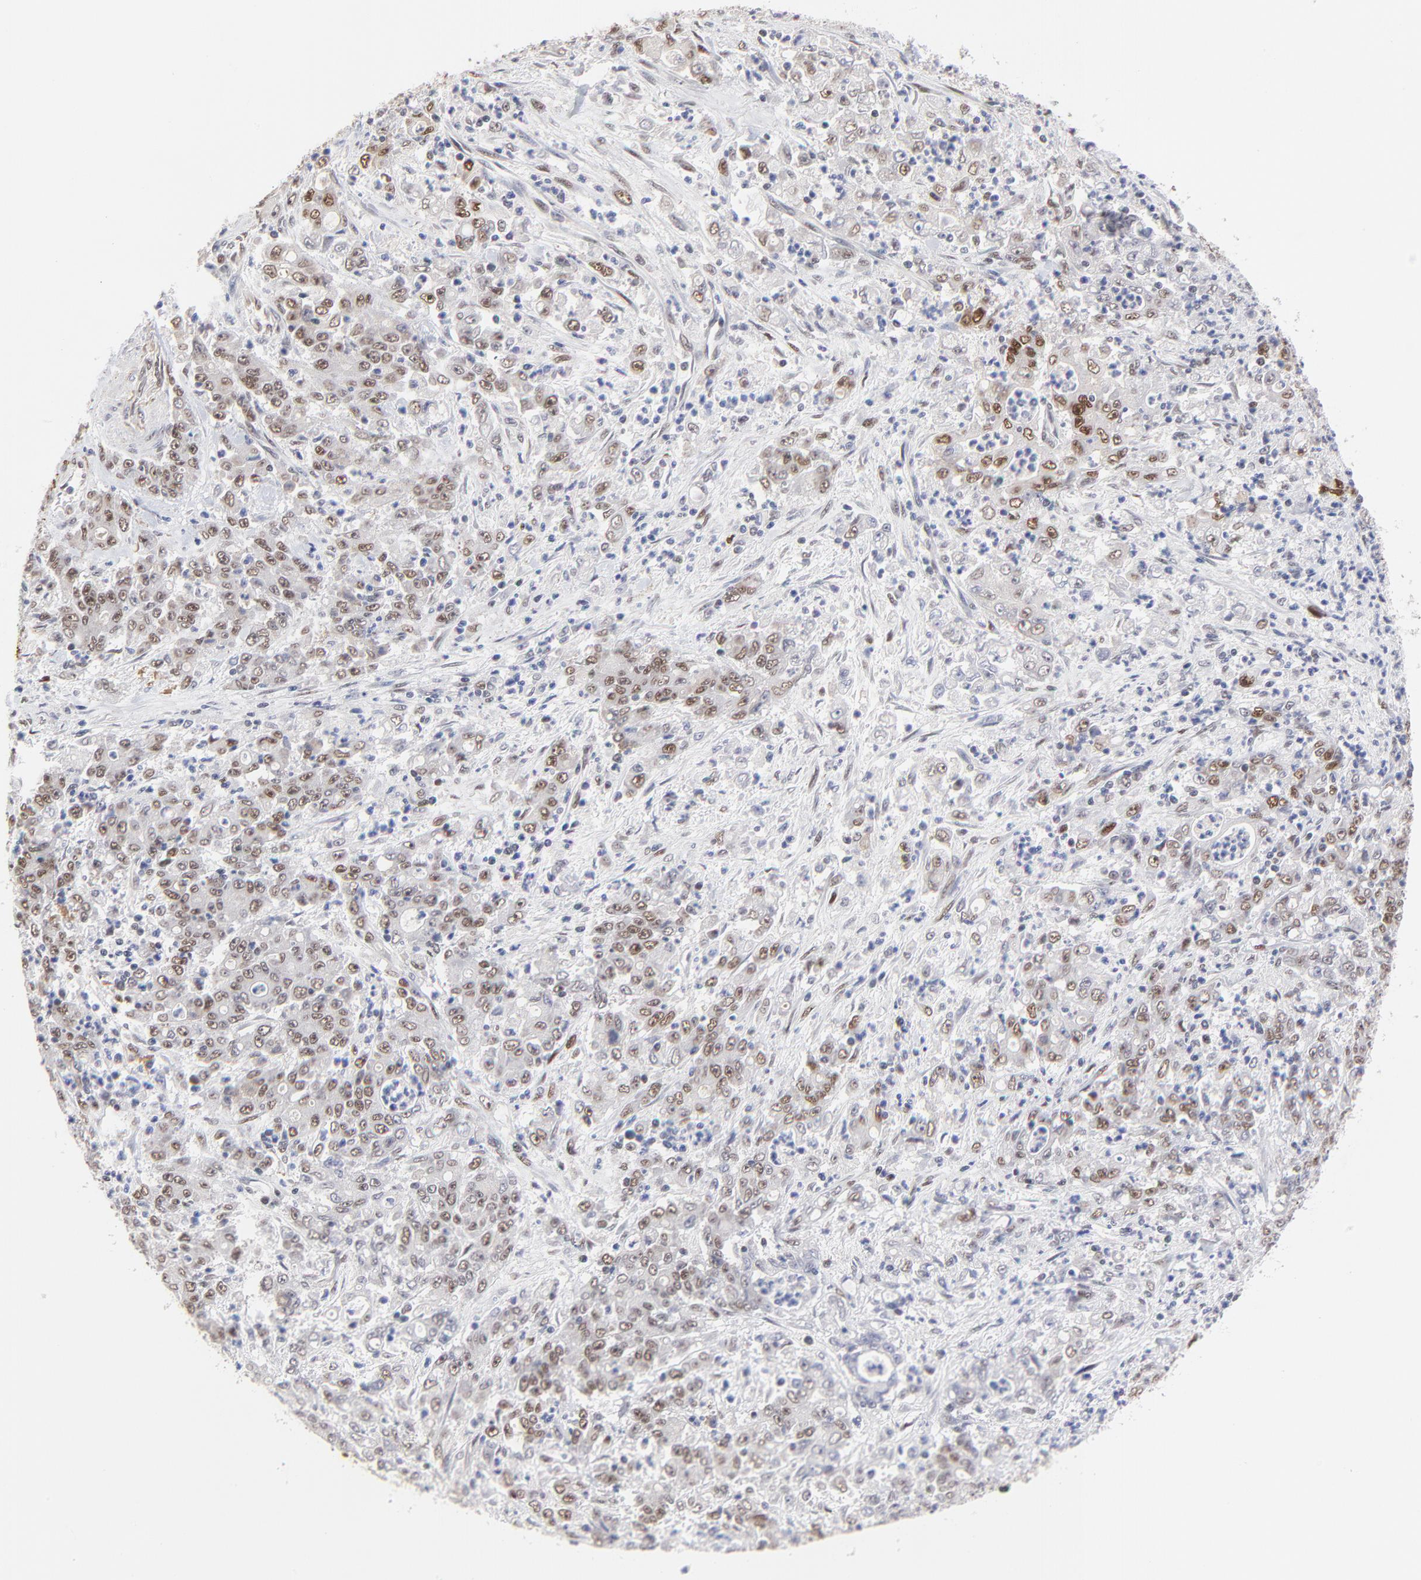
{"staining": {"intensity": "weak", "quantity": ">75%", "location": "nuclear"}, "tissue": "stomach cancer", "cell_type": "Tumor cells", "image_type": "cancer", "snomed": [{"axis": "morphology", "description": "Adenocarcinoma, NOS"}, {"axis": "topography", "description": "Stomach, lower"}], "caption": "IHC micrograph of stomach cancer (adenocarcinoma) stained for a protein (brown), which reveals low levels of weak nuclear positivity in approximately >75% of tumor cells.", "gene": "OGFOD1", "patient": {"sex": "female", "age": 71}}